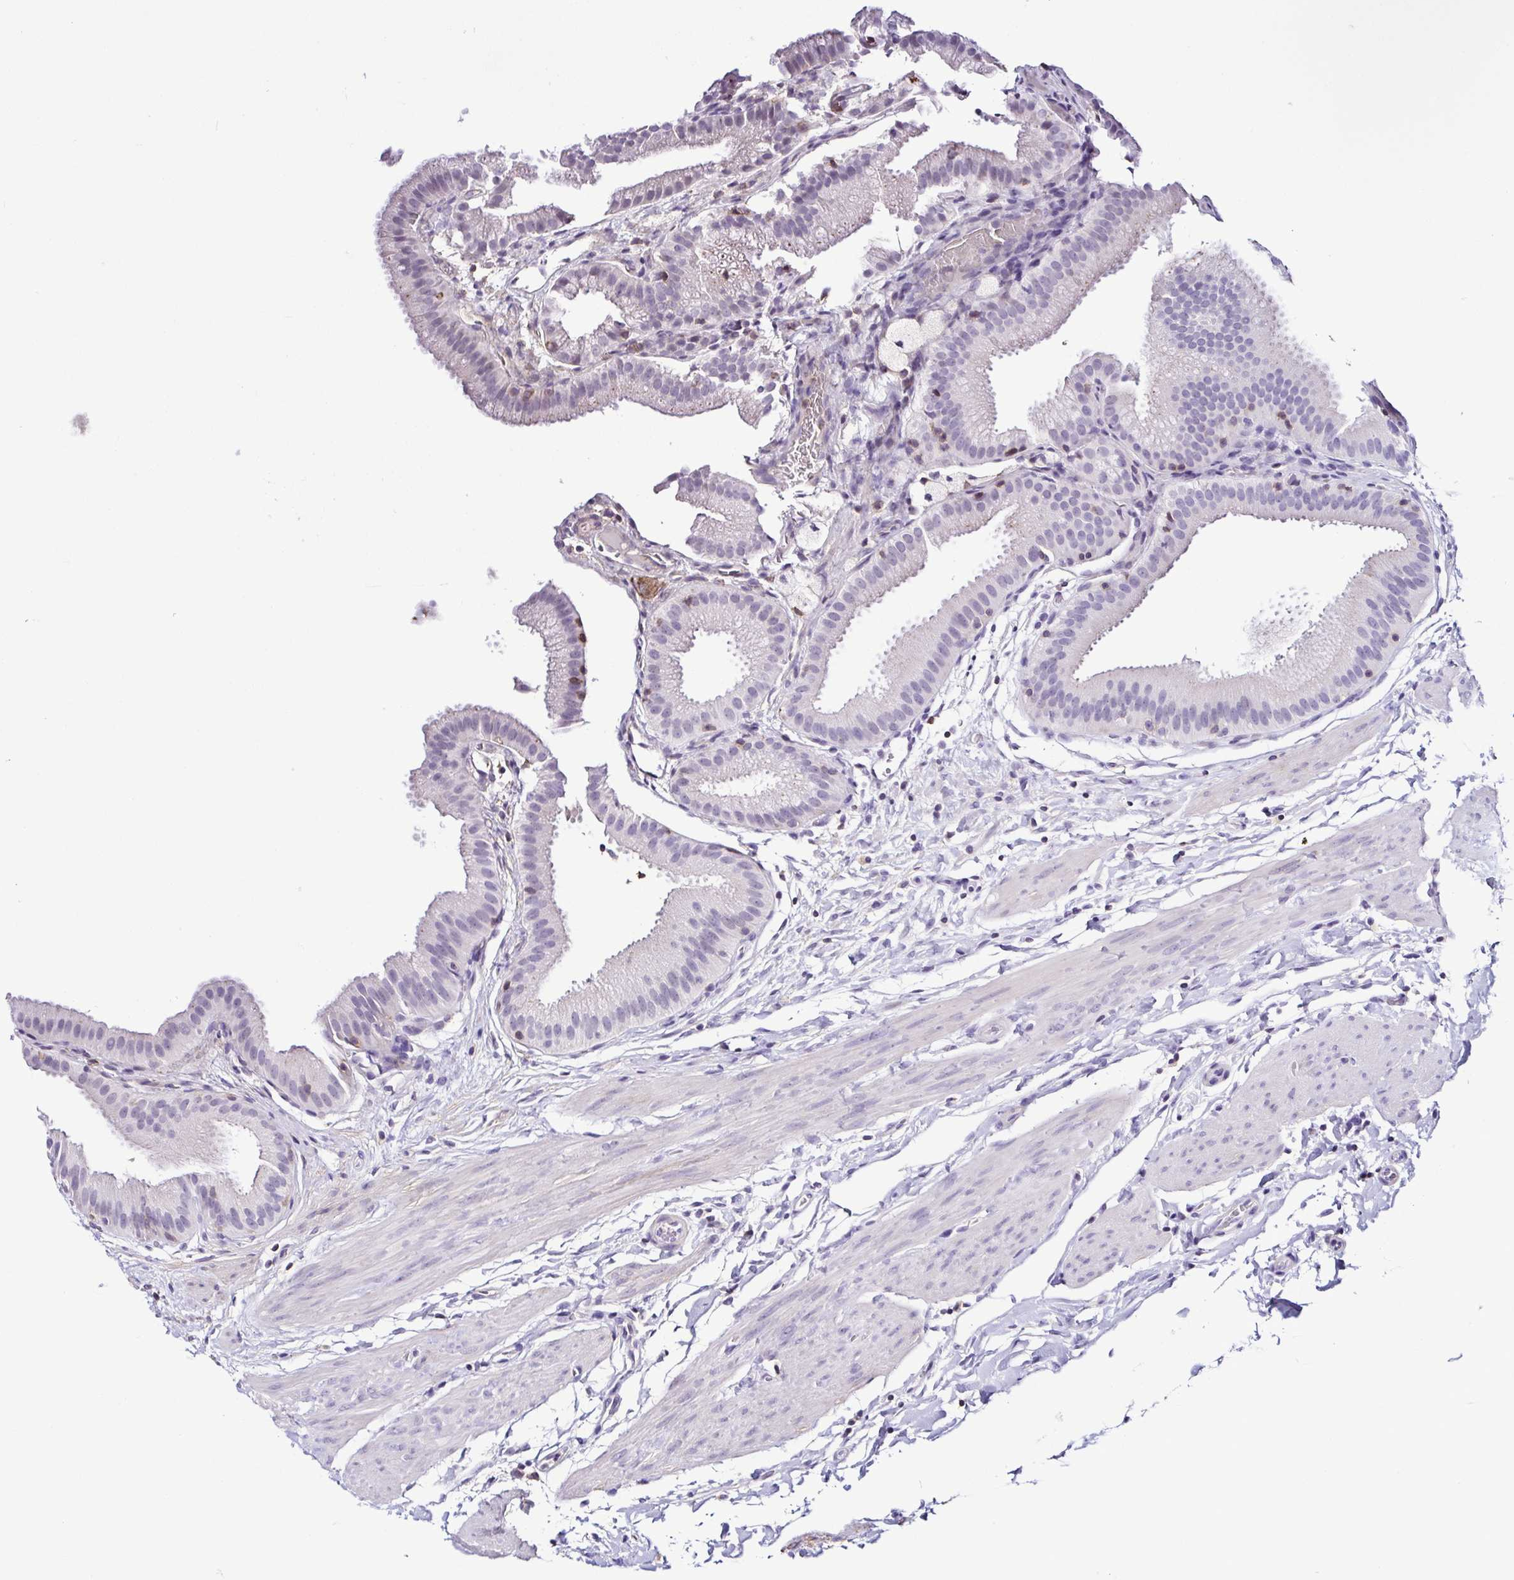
{"staining": {"intensity": "negative", "quantity": "none", "location": "none"}, "tissue": "gallbladder", "cell_type": "Glandular cells", "image_type": "normal", "snomed": [{"axis": "morphology", "description": "Normal tissue, NOS"}, {"axis": "topography", "description": "Gallbladder"}], "caption": "The image reveals no staining of glandular cells in benign gallbladder.", "gene": "TNNT2", "patient": {"sex": "female", "age": 63}}